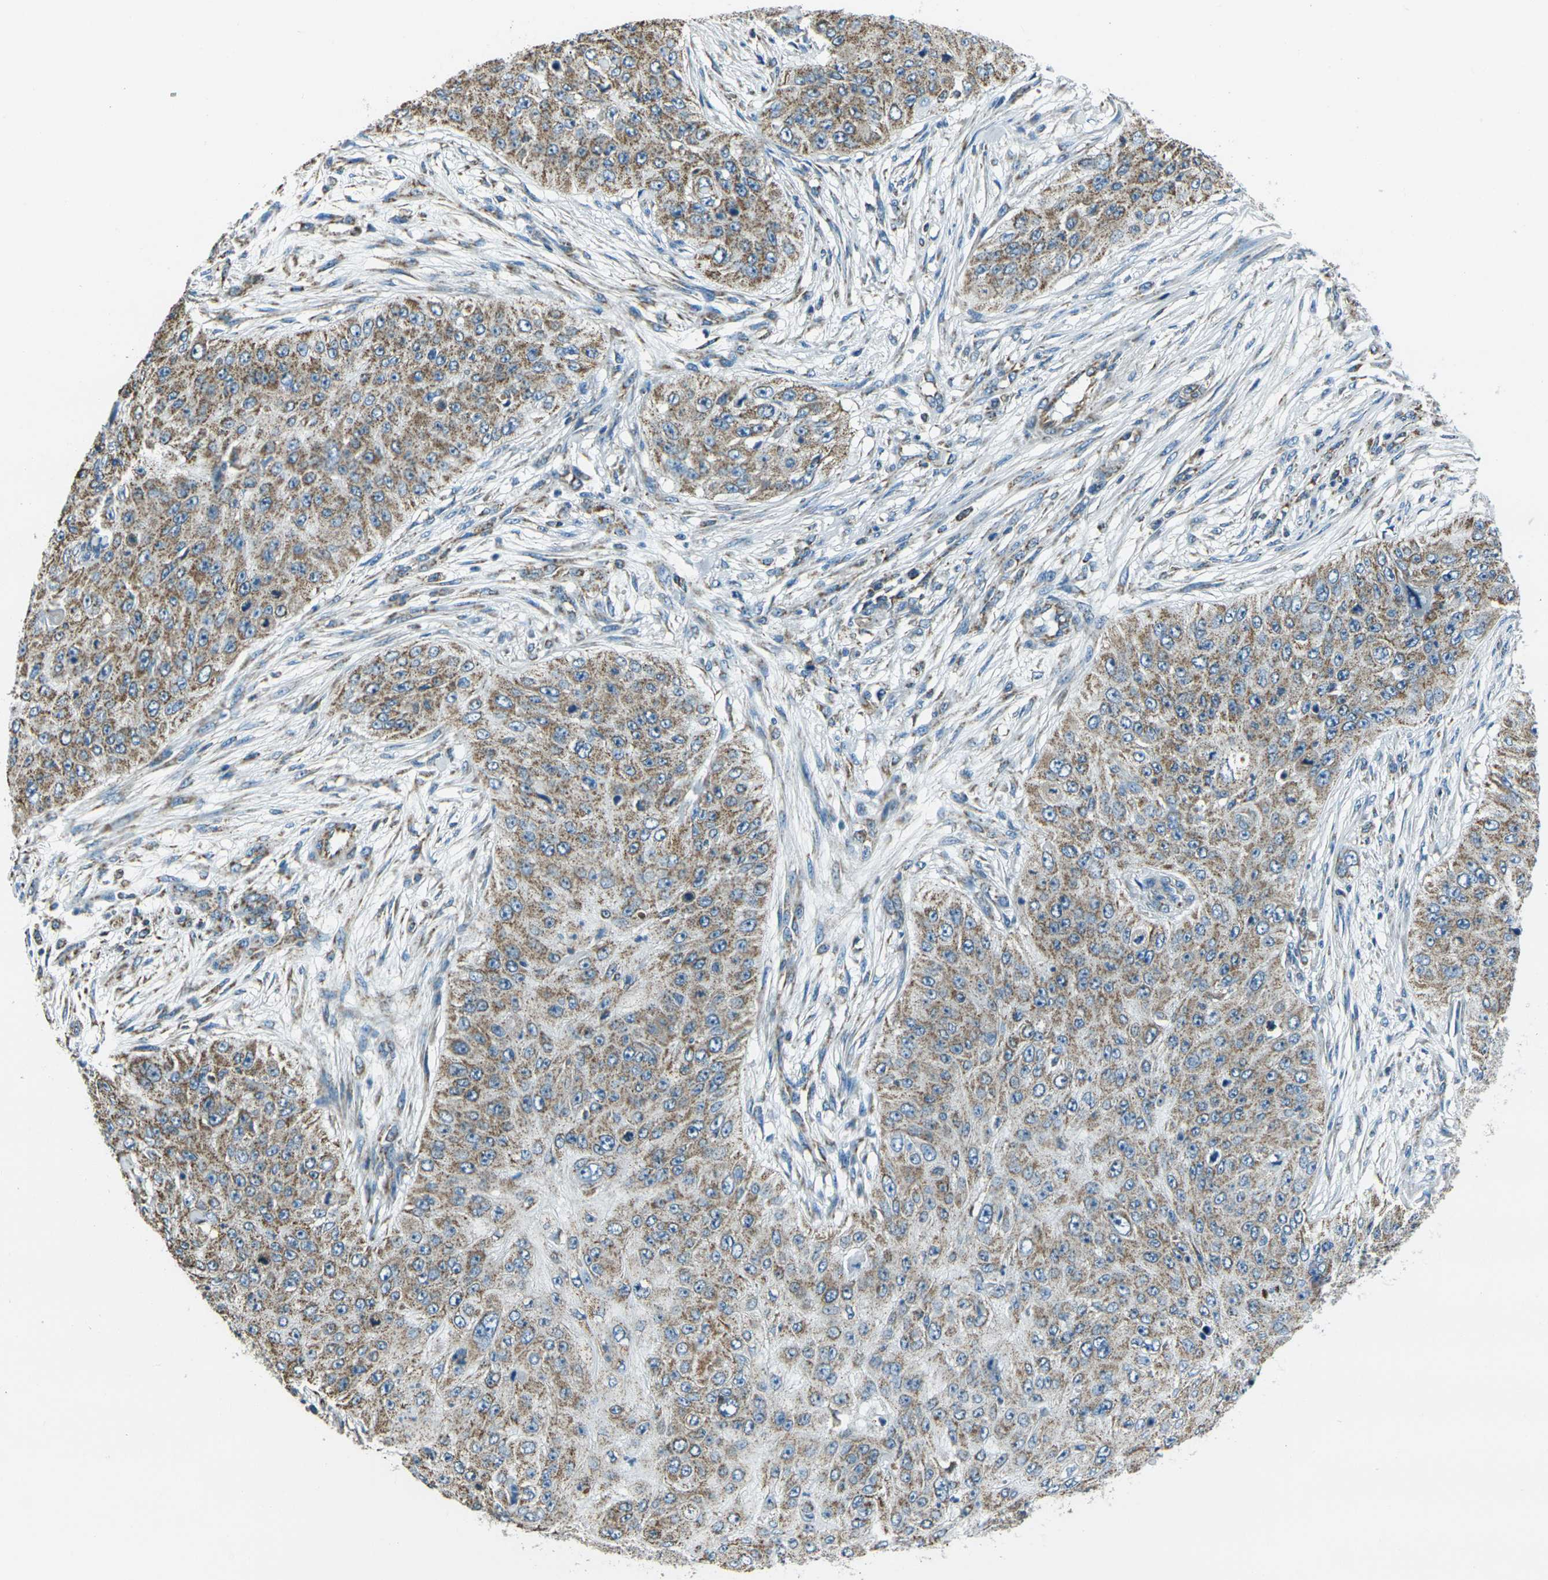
{"staining": {"intensity": "moderate", "quantity": ">75%", "location": "cytoplasmic/membranous"}, "tissue": "skin cancer", "cell_type": "Tumor cells", "image_type": "cancer", "snomed": [{"axis": "morphology", "description": "Squamous cell carcinoma, NOS"}, {"axis": "topography", "description": "Skin"}], "caption": "This histopathology image exhibits IHC staining of human skin squamous cell carcinoma, with medium moderate cytoplasmic/membranous staining in about >75% of tumor cells.", "gene": "IRF3", "patient": {"sex": "female", "age": 80}}